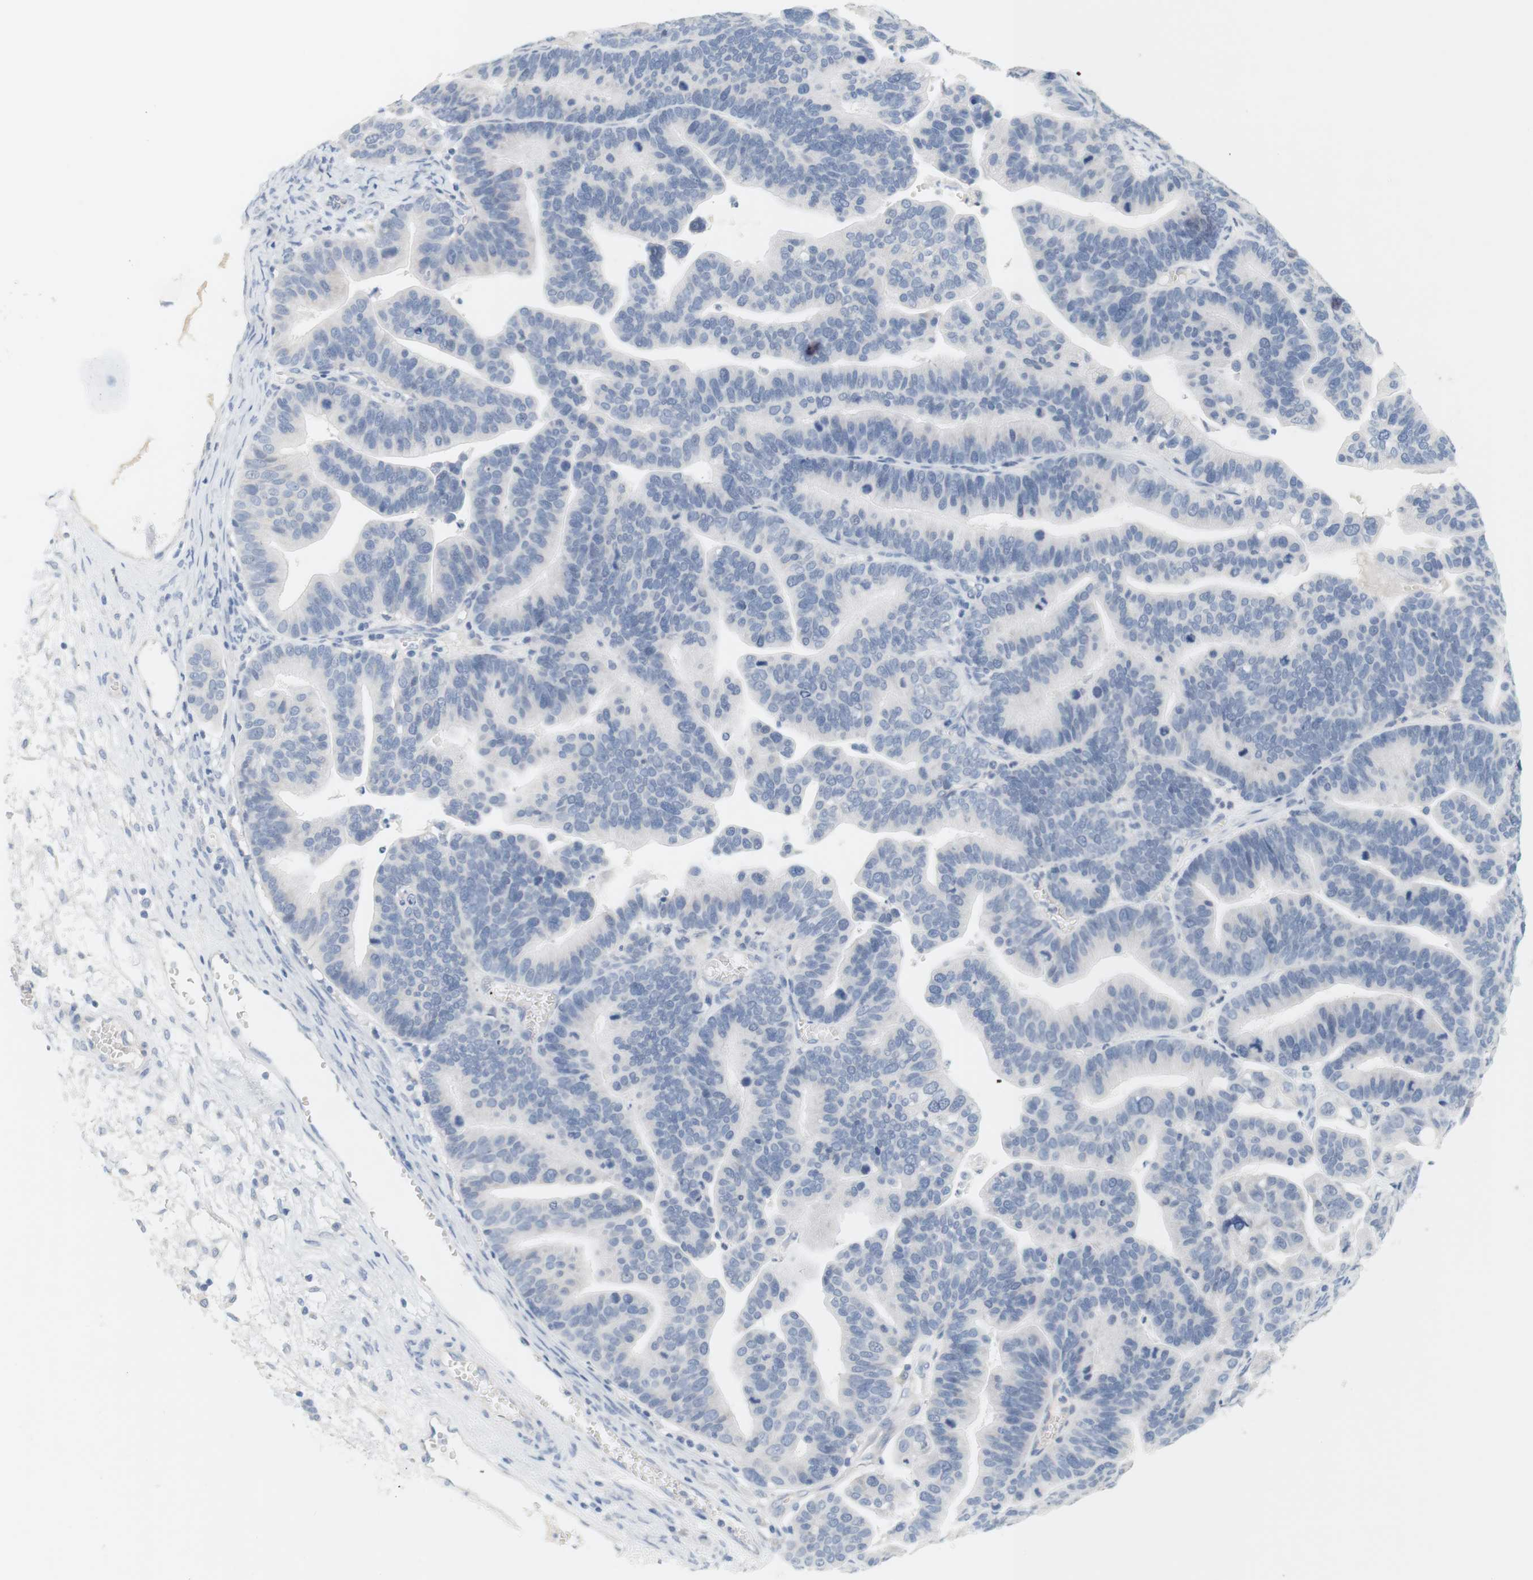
{"staining": {"intensity": "negative", "quantity": "none", "location": "none"}, "tissue": "ovarian cancer", "cell_type": "Tumor cells", "image_type": "cancer", "snomed": [{"axis": "morphology", "description": "Cystadenocarcinoma, serous, NOS"}, {"axis": "topography", "description": "Ovary"}], "caption": "A histopathology image of serous cystadenocarcinoma (ovarian) stained for a protein exhibits no brown staining in tumor cells. Brightfield microscopy of IHC stained with DAB (3,3'-diaminobenzidine) (brown) and hematoxylin (blue), captured at high magnification.", "gene": "OPRM1", "patient": {"sex": "female", "age": 56}}